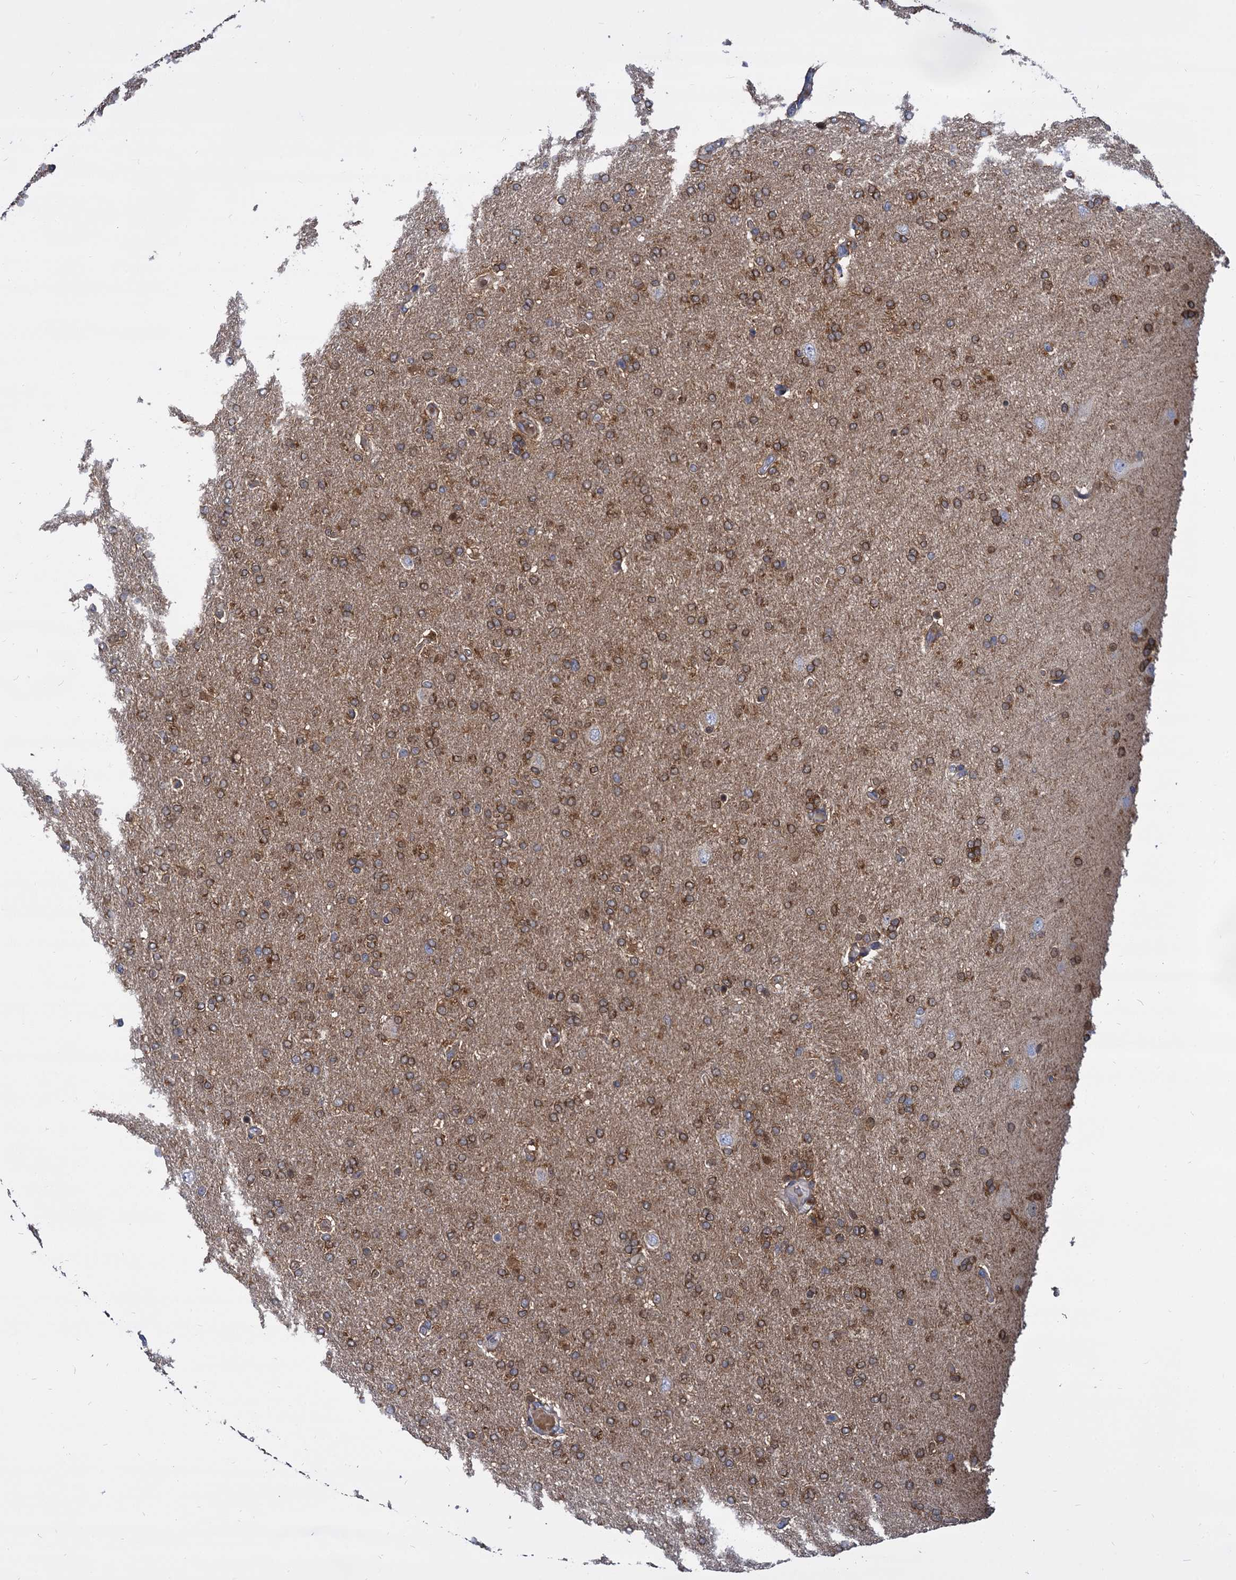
{"staining": {"intensity": "moderate", "quantity": ">75%", "location": "cytoplasmic/membranous"}, "tissue": "glioma", "cell_type": "Tumor cells", "image_type": "cancer", "snomed": [{"axis": "morphology", "description": "Glioma, malignant, High grade"}, {"axis": "topography", "description": "Brain"}], "caption": "Human glioma stained with a protein marker exhibits moderate staining in tumor cells.", "gene": "GCLC", "patient": {"sex": "male", "age": 72}}